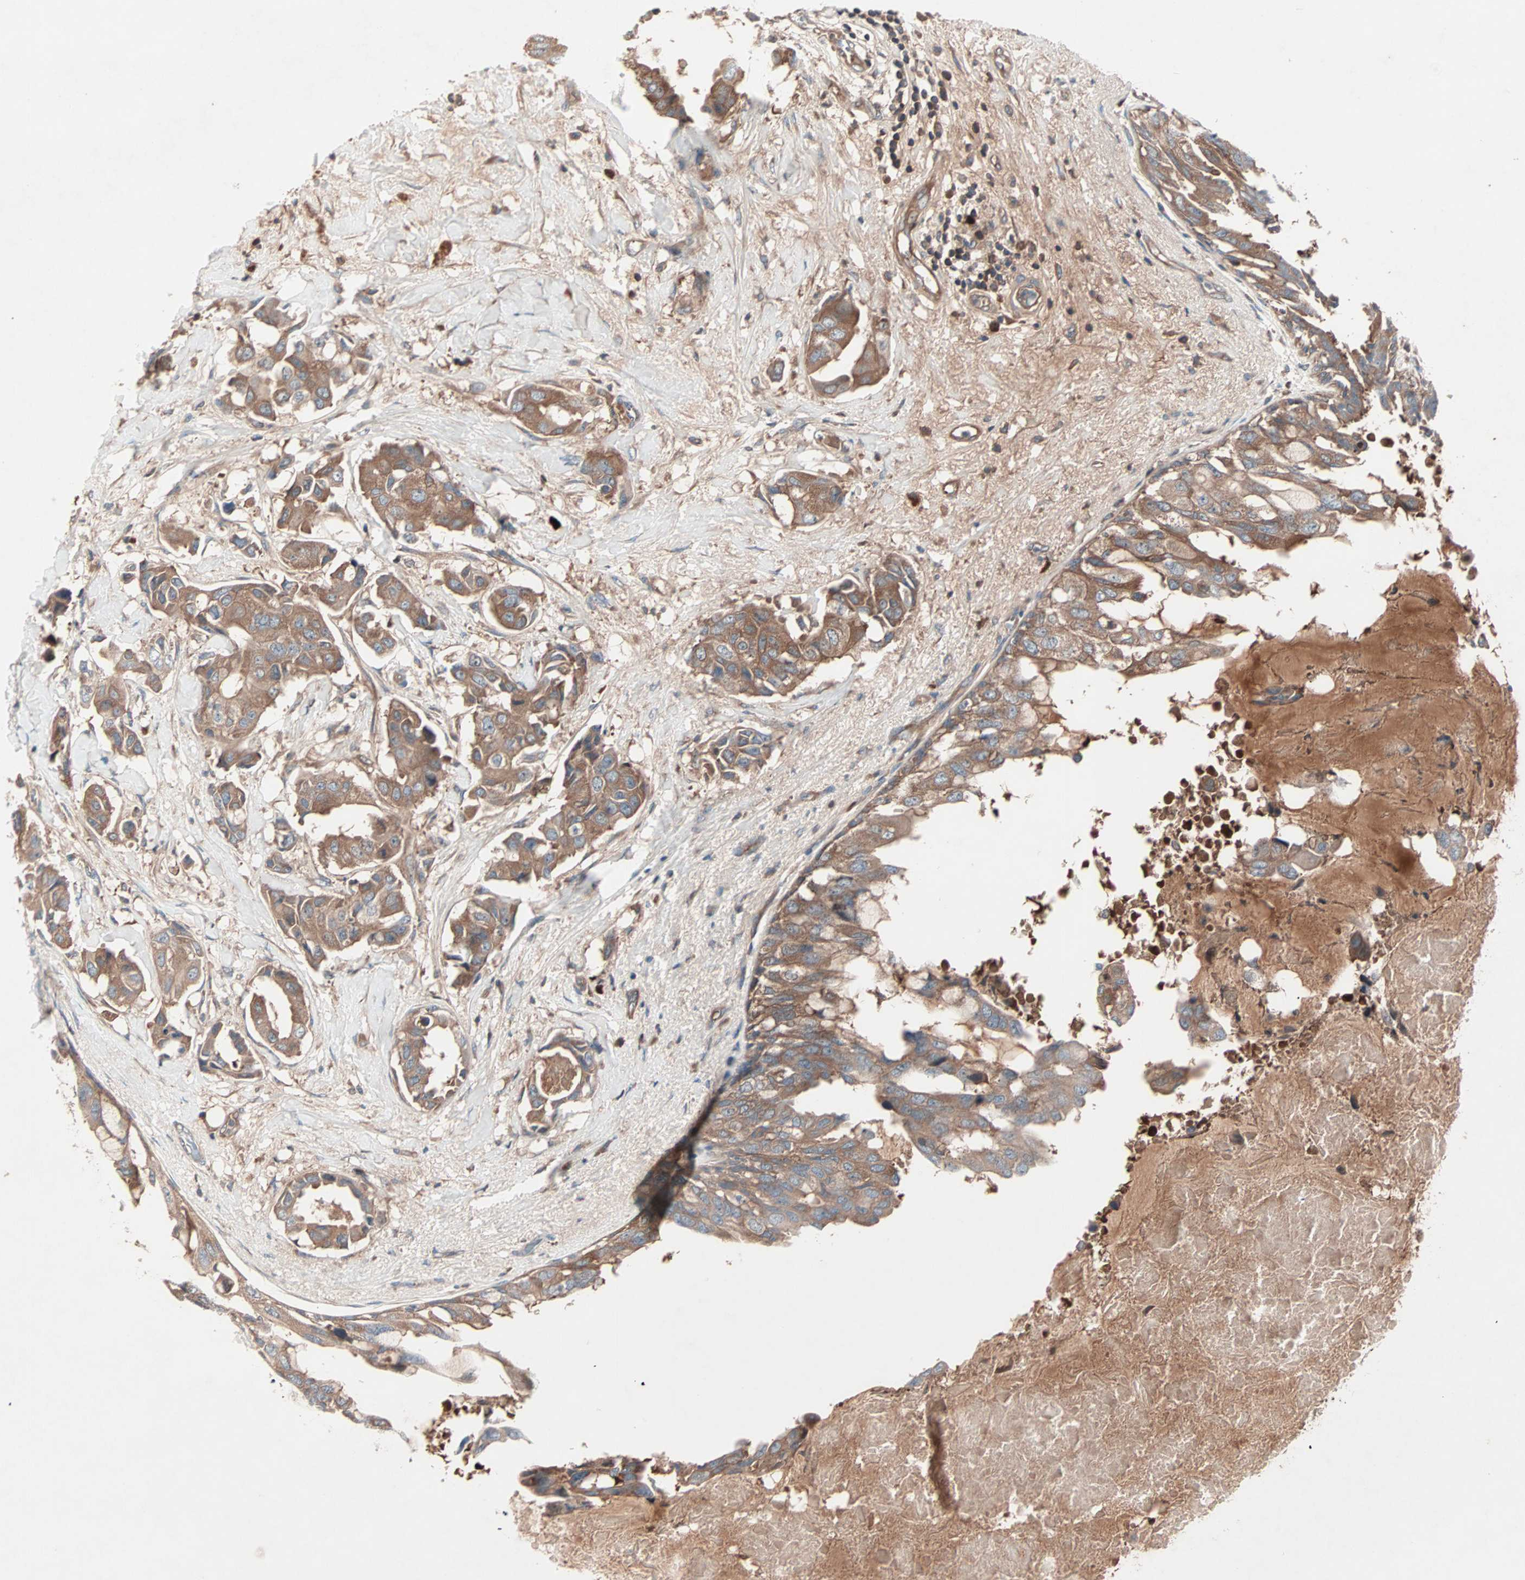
{"staining": {"intensity": "moderate", "quantity": ">75%", "location": "cytoplasmic/membranous"}, "tissue": "breast cancer", "cell_type": "Tumor cells", "image_type": "cancer", "snomed": [{"axis": "morphology", "description": "Duct carcinoma"}, {"axis": "topography", "description": "Breast"}], "caption": "A micrograph of breast infiltrating ductal carcinoma stained for a protein displays moderate cytoplasmic/membranous brown staining in tumor cells.", "gene": "CAD", "patient": {"sex": "female", "age": 40}}